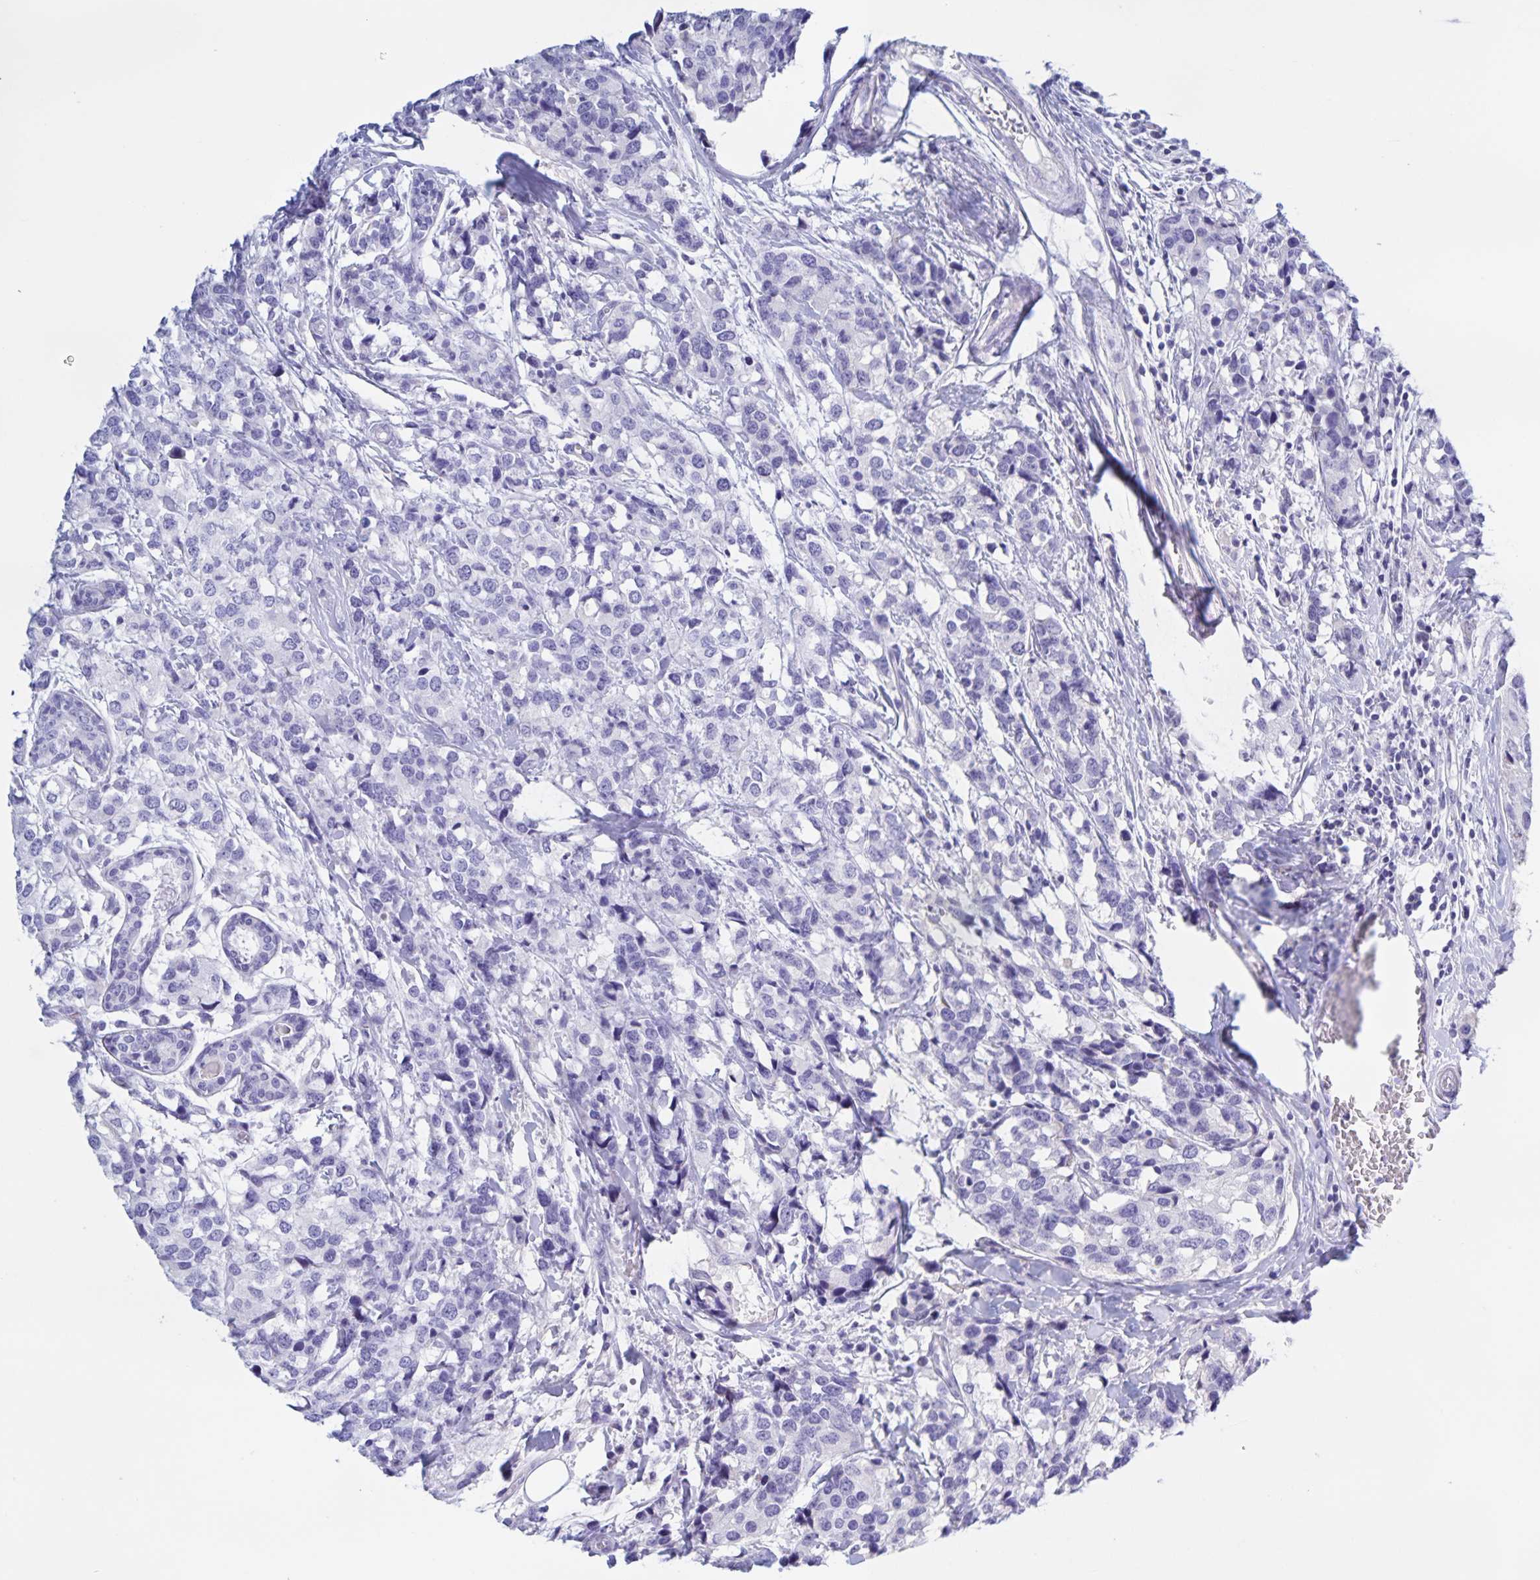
{"staining": {"intensity": "negative", "quantity": "none", "location": "none"}, "tissue": "breast cancer", "cell_type": "Tumor cells", "image_type": "cancer", "snomed": [{"axis": "morphology", "description": "Lobular carcinoma"}, {"axis": "topography", "description": "Breast"}], "caption": "Tumor cells are negative for brown protein staining in breast lobular carcinoma.", "gene": "CATSPER4", "patient": {"sex": "female", "age": 59}}